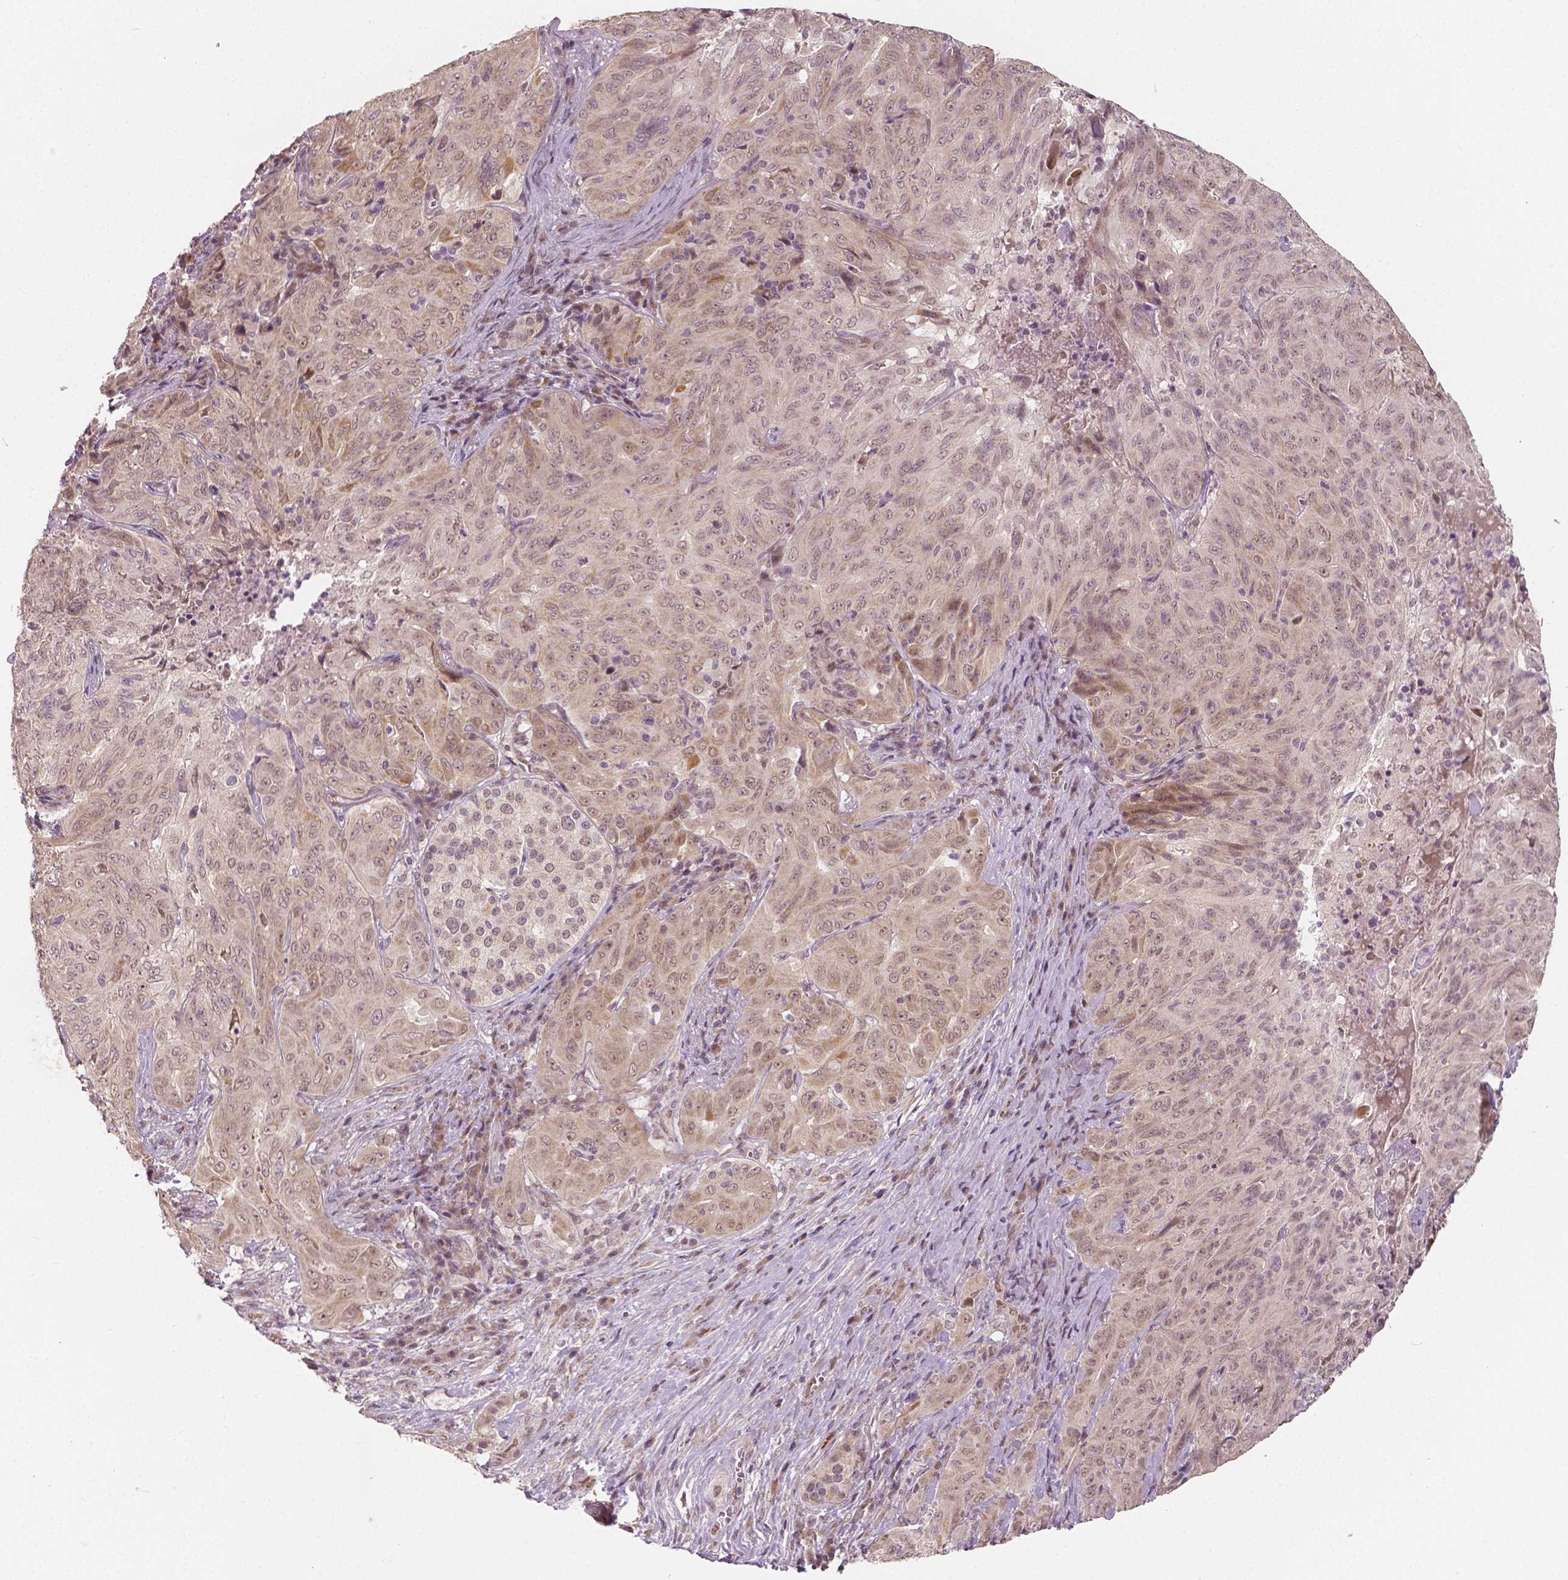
{"staining": {"intensity": "weak", "quantity": "<25%", "location": "nuclear"}, "tissue": "pancreatic cancer", "cell_type": "Tumor cells", "image_type": "cancer", "snomed": [{"axis": "morphology", "description": "Adenocarcinoma, NOS"}, {"axis": "topography", "description": "Pancreas"}], "caption": "Tumor cells show no significant protein positivity in pancreatic adenocarcinoma.", "gene": "HMBOX1", "patient": {"sex": "male", "age": 63}}